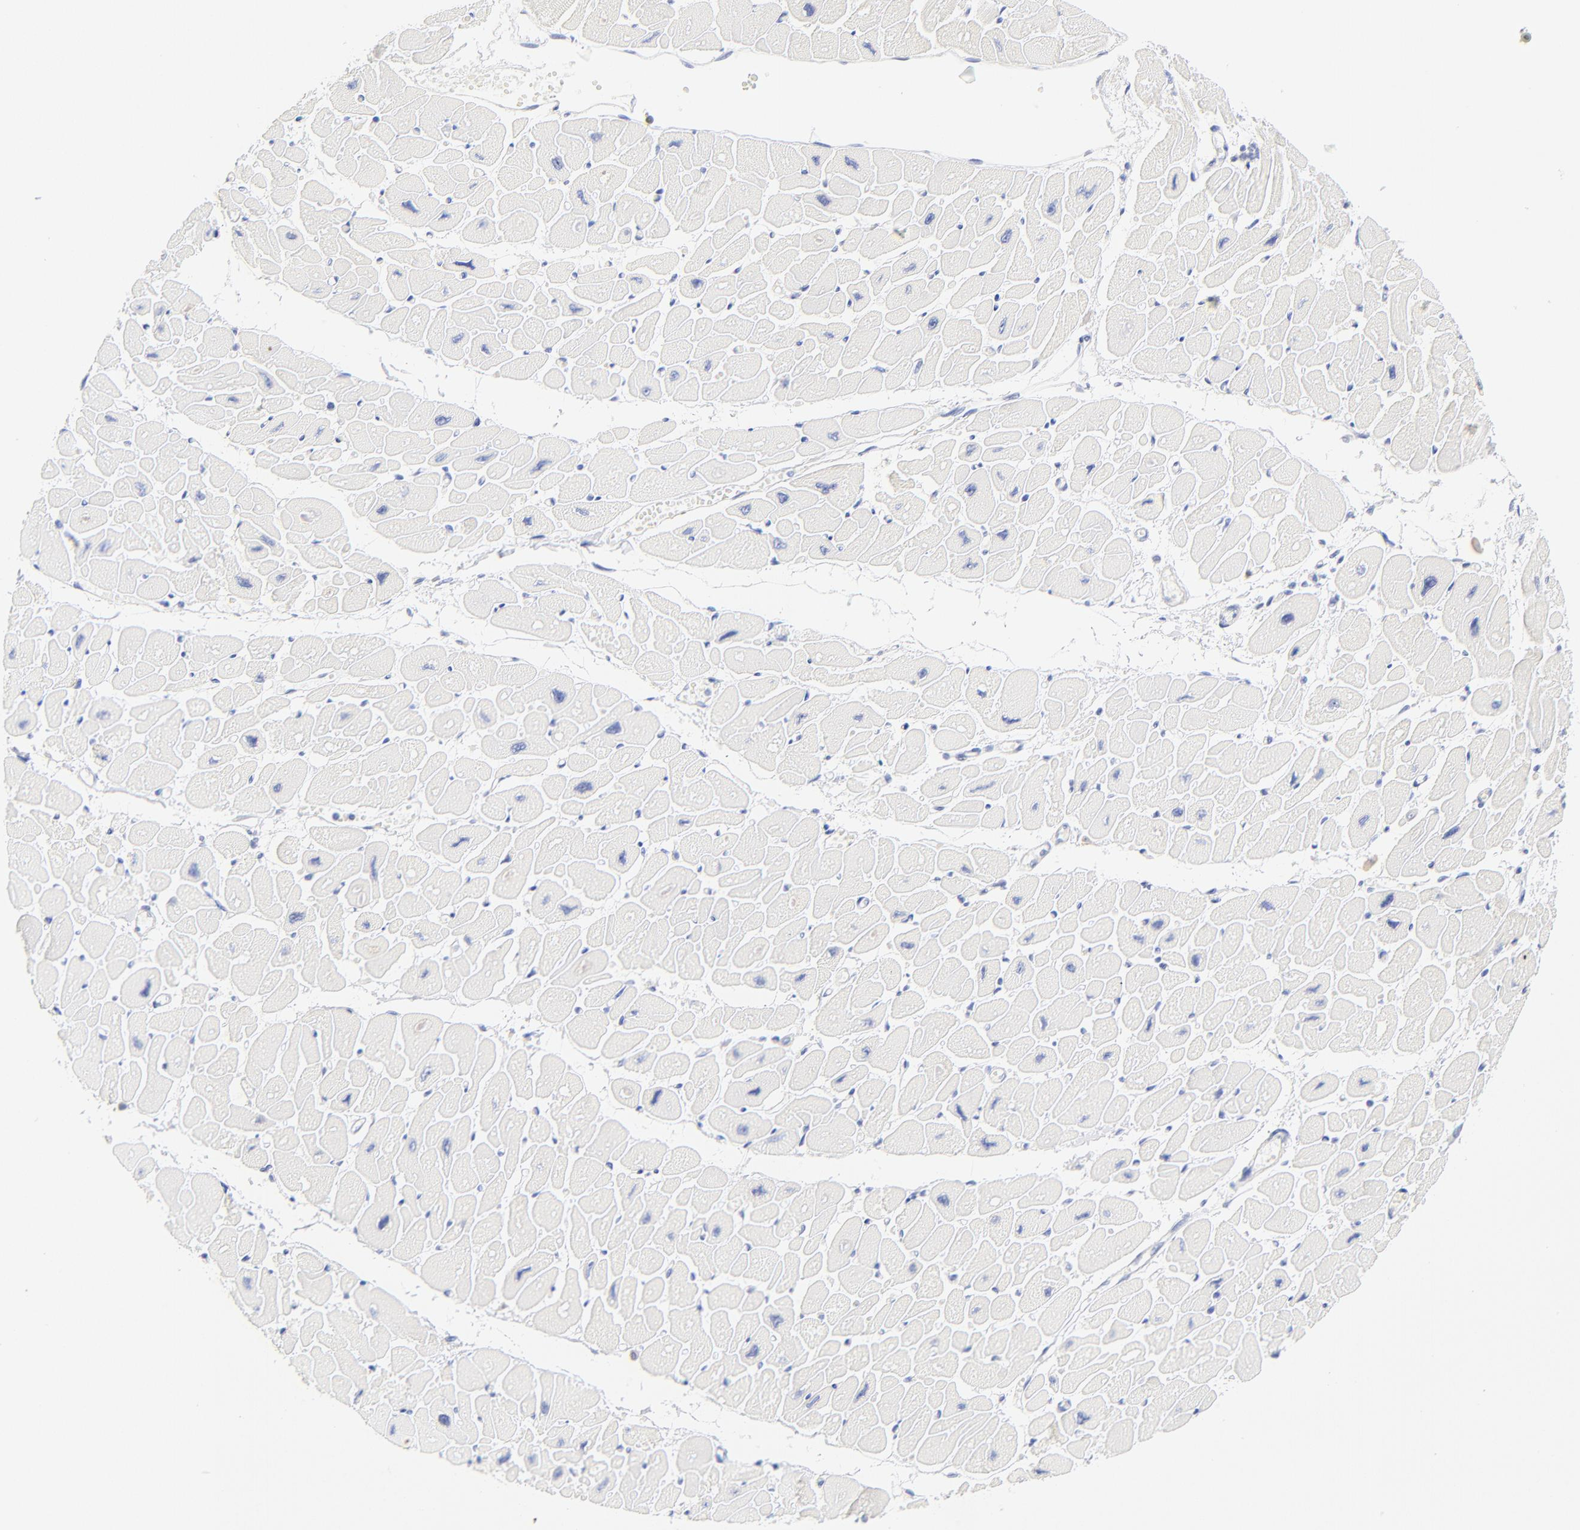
{"staining": {"intensity": "negative", "quantity": "none", "location": "none"}, "tissue": "heart muscle", "cell_type": "Cardiomyocytes", "image_type": "normal", "snomed": [{"axis": "morphology", "description": "Normal tissue, NOS"}, {"axis": "topography", "description": "Heart"}], "caption": "A high-resolution photomicrograph shows immunohistochemistry staining of normal heart muscle, which shows no significant expression in cardiomyocytes.", "gene": "SULT4A1", "patient": {"sex": "female", "age": 54}}